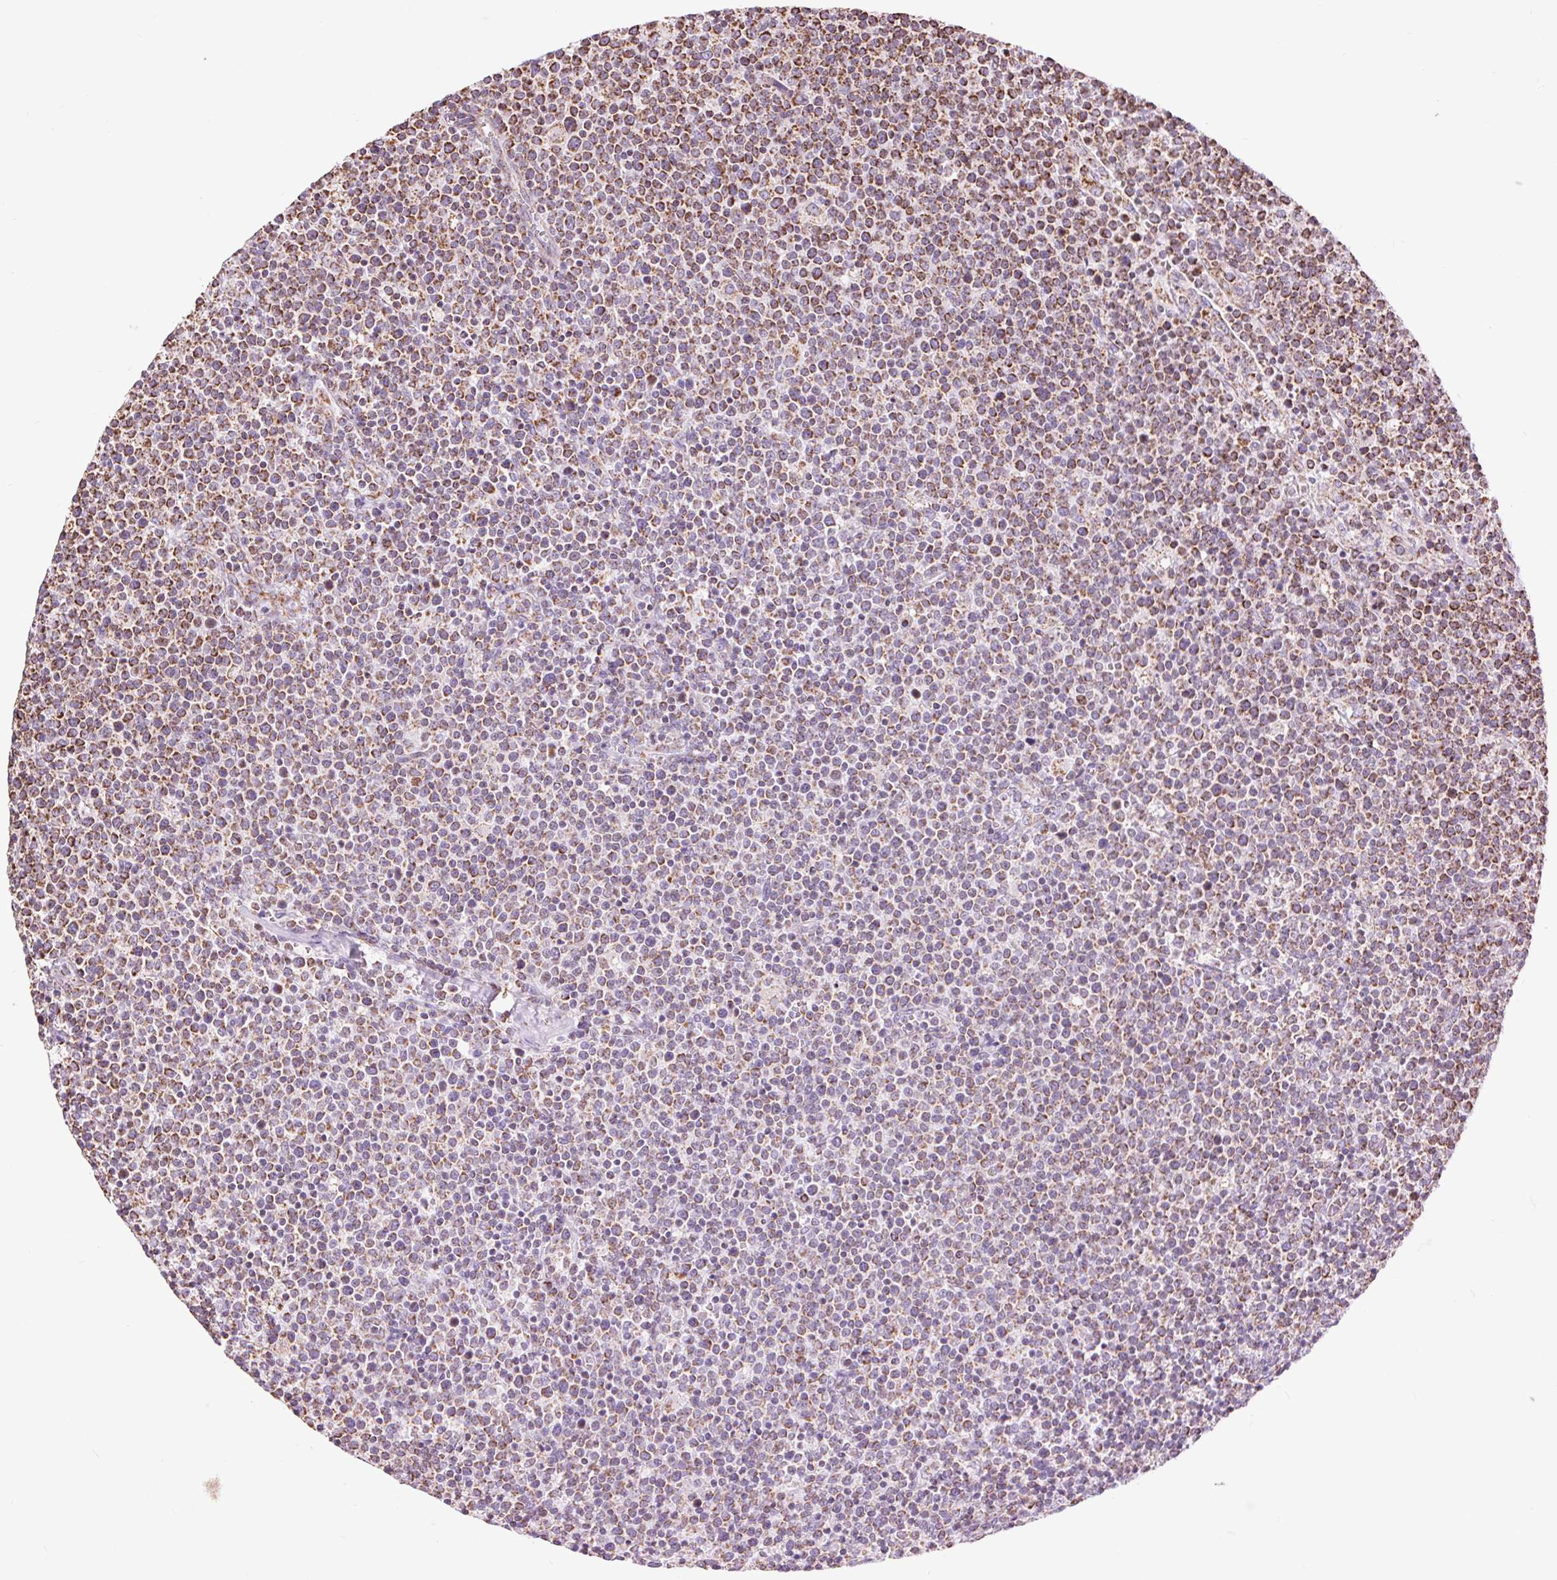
{"staining": {"intensity": "moderate", "quantity": ">75%", "location": "cytoplasmic/membranous"}, "tissue": "lymphoma", "cell_type": "Tumor cells", "image_type": "cancer", "snomed": [{"axis": "morphology", "description": "Malignant lymphoma, non-Hodgkin's type, High grade"}, {"axis": "topography", "description": "Lymph node"}], "caption": "Immunohistochemical staining of human lymphoma shows medium levels of moderate cytoplasmic/membranous protein expression in approximately >75% of tumor cells.", "gene": "ATP5PB", "patient": {"sex": "male", "age": 61}}